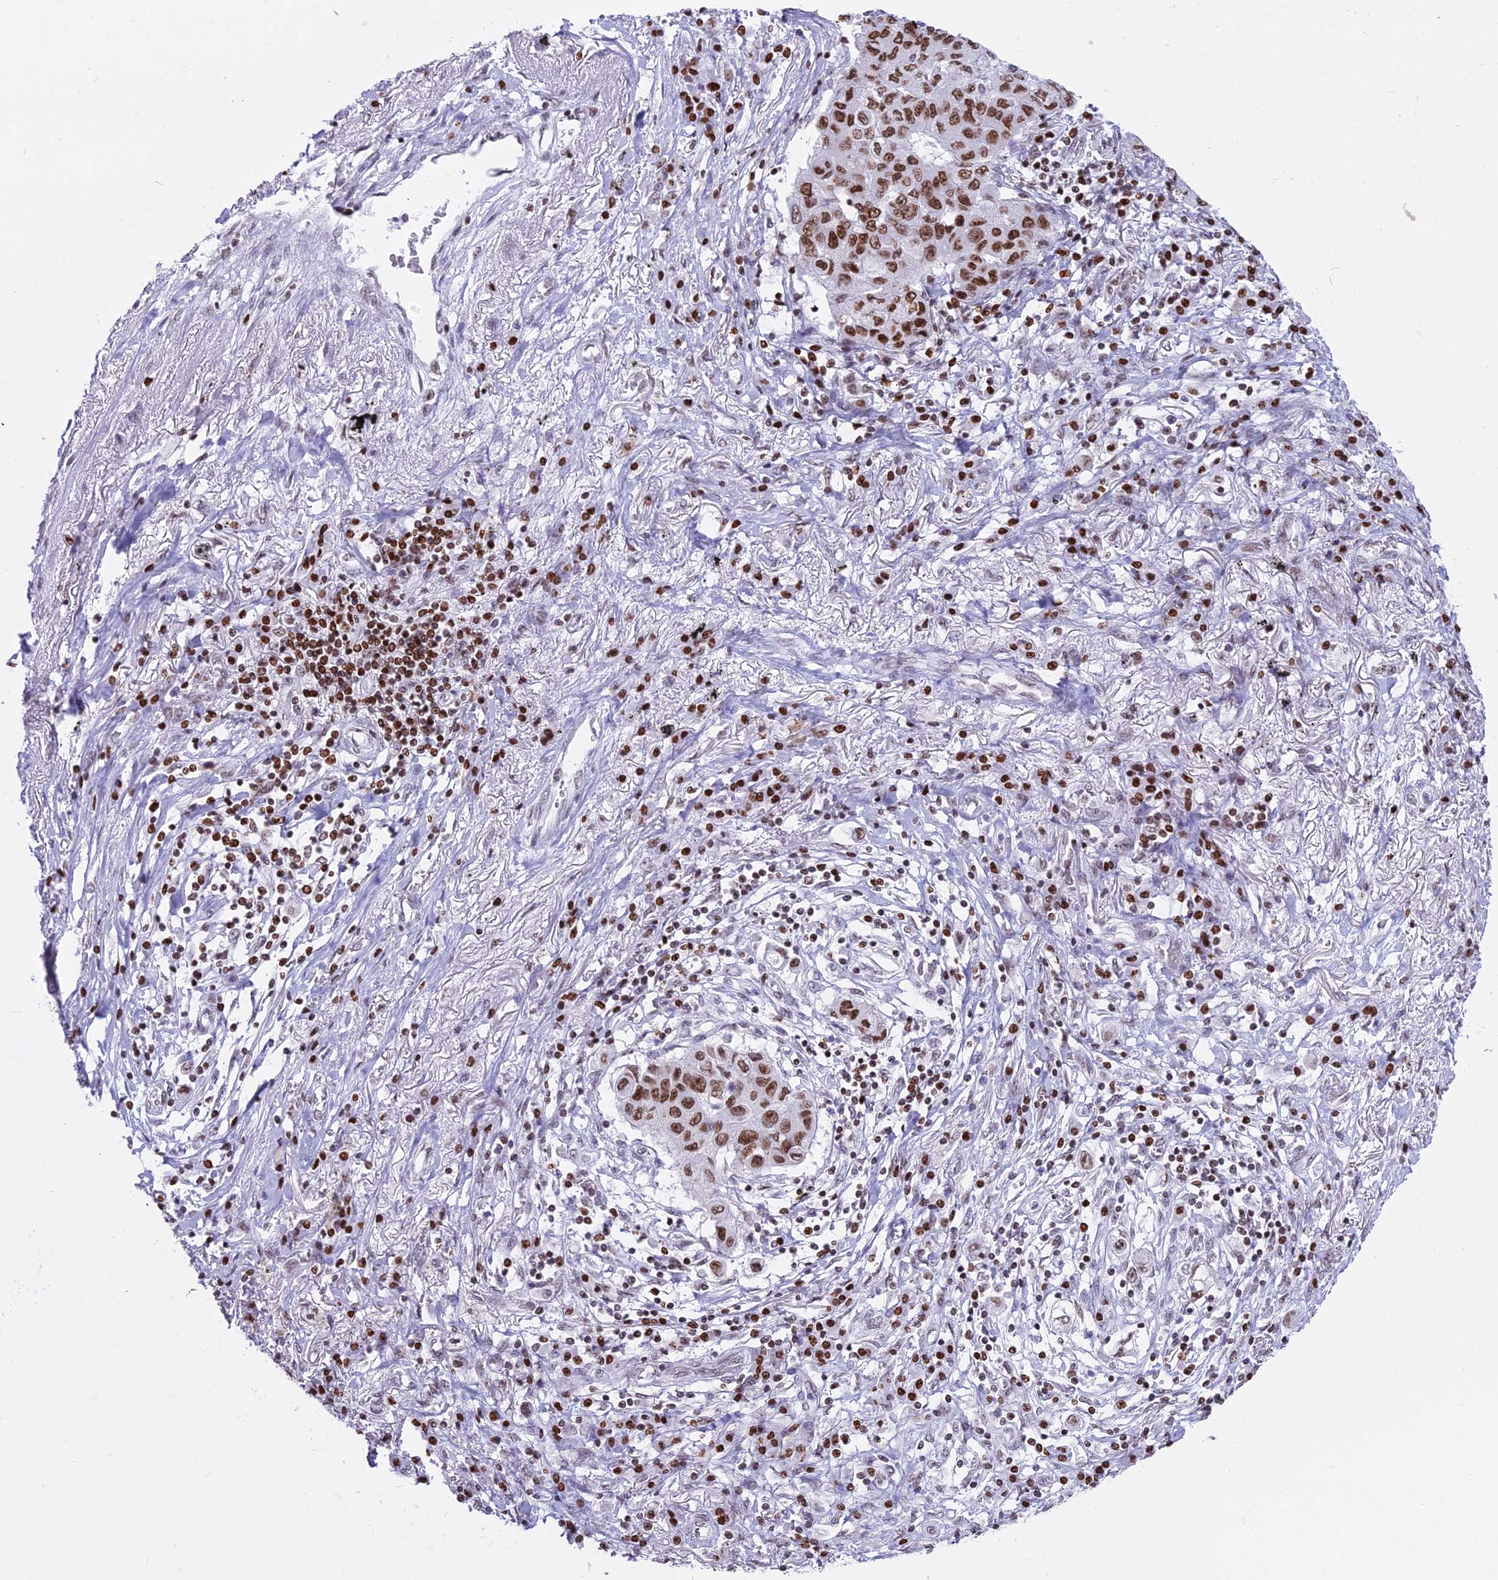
{"staining": {"intensity": "moderate", "quantity": ">75%", "location": "nuclear"}, "tissue": "lung cancer", "cell_type": "Tumor cells", "image_type": "cancer", "snomed": [{"axis": "morphology", "description": "Squamous cell carcinoma, NOS"}, {"axis": "topography", "description": "Lung"}], "caption": "There is medium levels of moderate nuclear expression in tumor cells of lung cancer (squamous cell carcinoma), as demonstrated by immunohistochemical staining (brown color).", "gene": "PARP1", "patient": {"sex": "male", "age": 74}}